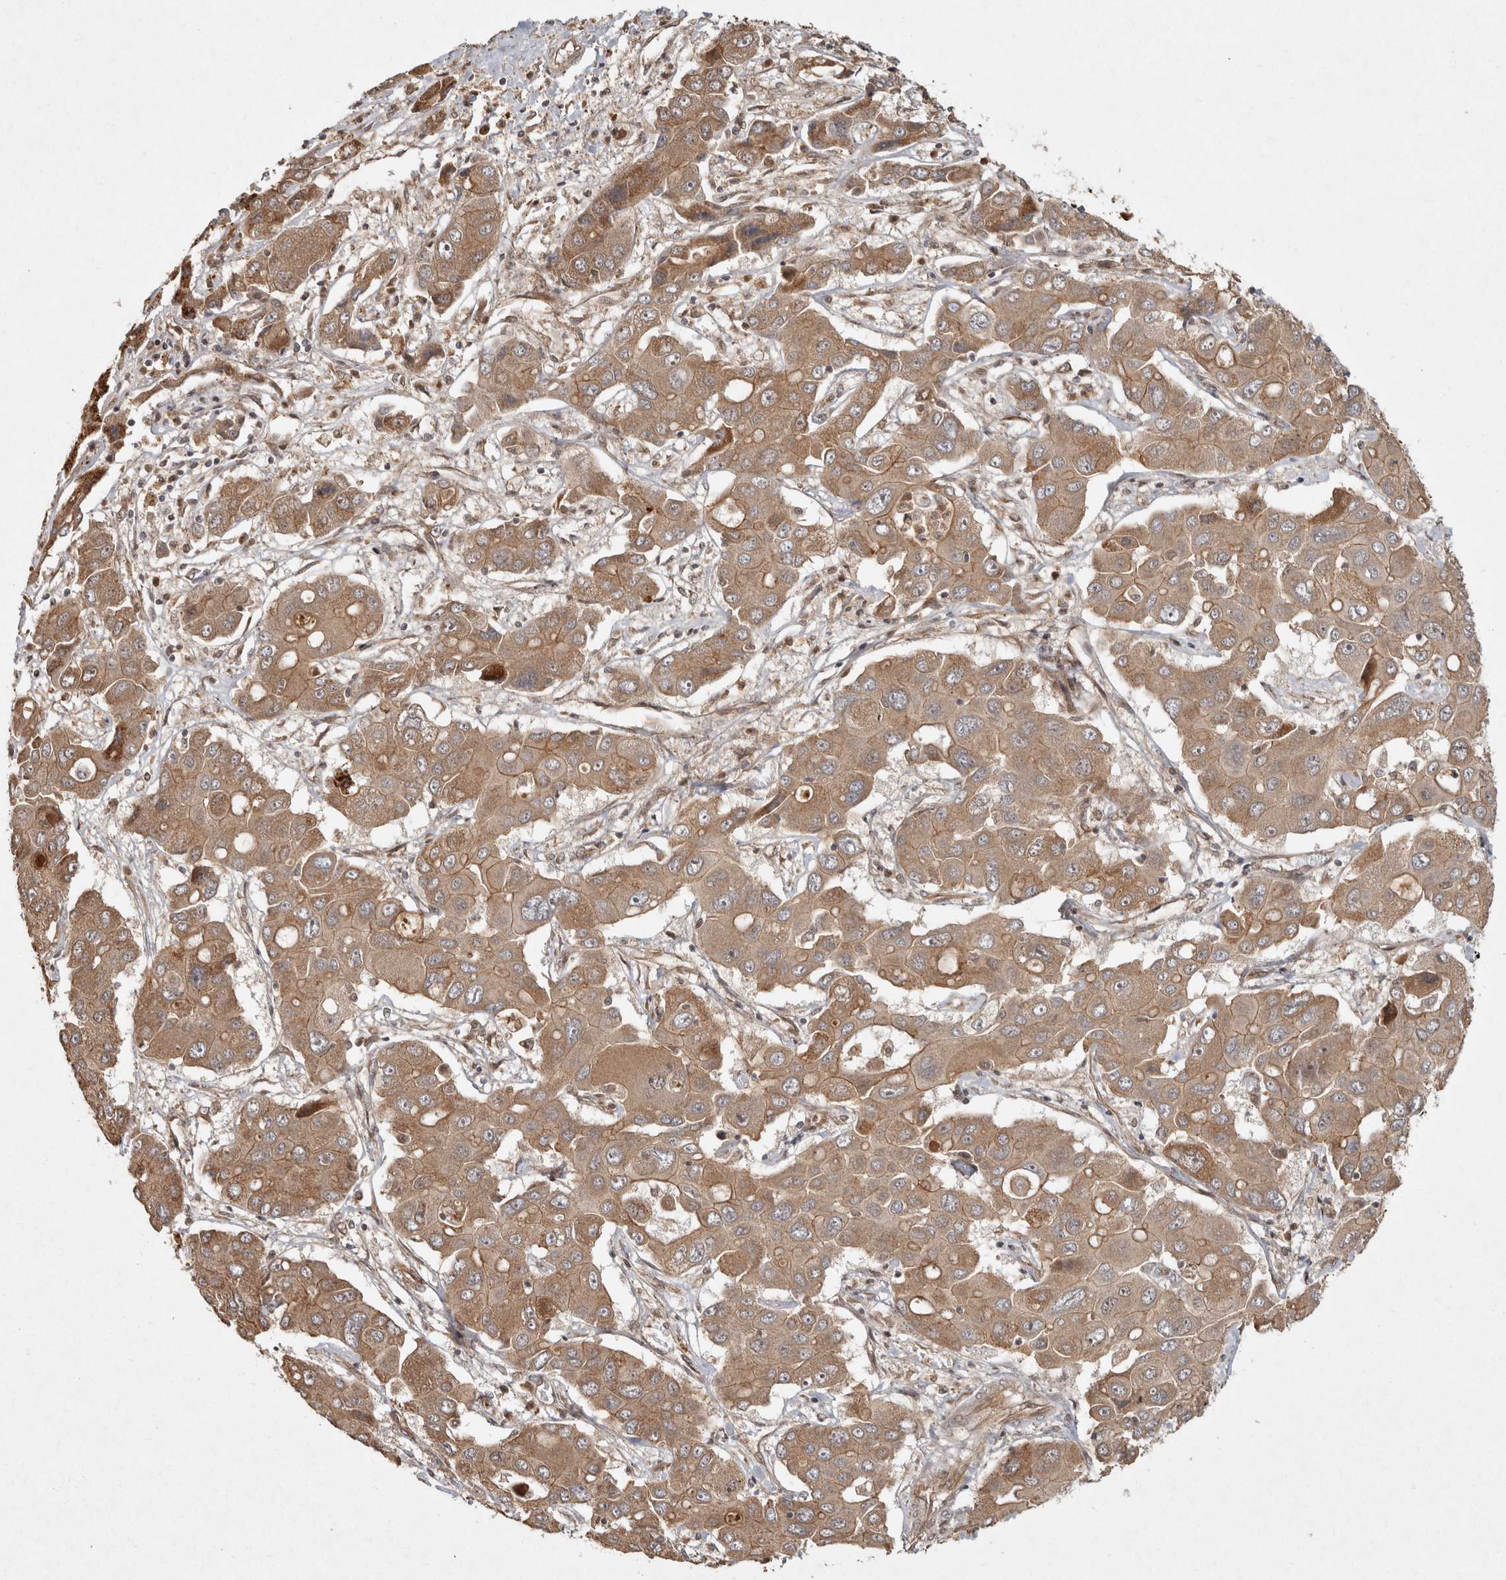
{"staining": {"intensity": "moderate", "quantity": ">75%", "location": "cytoplasmic/membranous"}, "tissue": "liver cancer", "cell_type": "Tumor cells", "image_type": "cancer", "snomed": [{"axis": "morphology", "description": "Cholangiocarcinoma"}, {"axis": "topography", "description": "Liver"}], "caption": "Protein positivity by IHC reveals moderate cytoplasmic/membranous positivity in approximately >75% of tumor cells in liver cancer.", "gene": "CAMSAP2", "patient": {"sex": "male", "age": 67}}